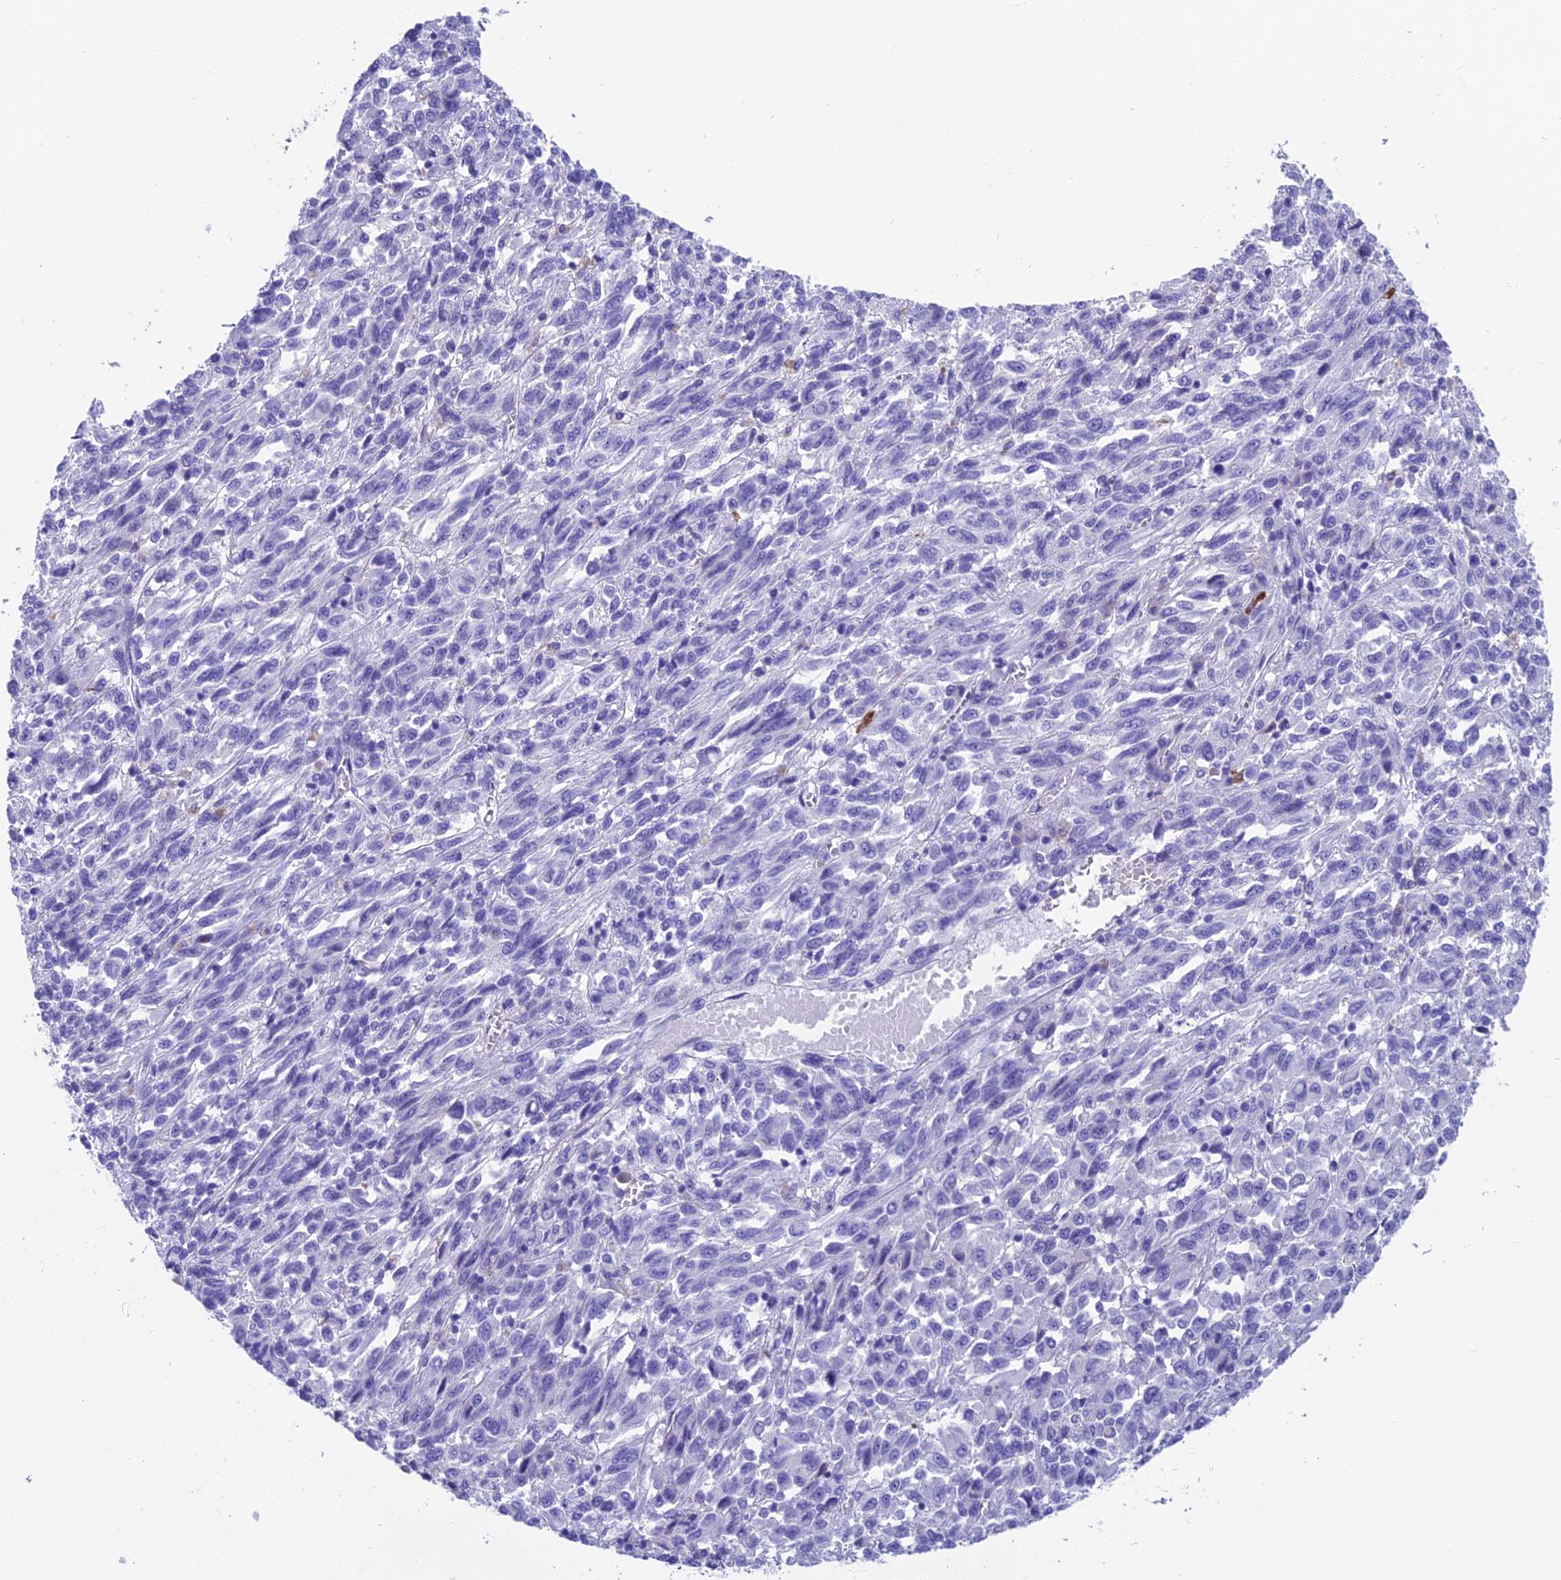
{"staining": {"intensity": "negative", "quantity": "none", "location": "none"}, "tissue": "melanoma", "cell_type": "Tumor cells", "image_type": "cancer", "snomed": [{"axis": "morphology", "description": "Malignant melanoma, Metastatic site"}, {"axis": "topography", "description": "Lung"}], "caption": "An IHC micrograph of malignant melanoma (metastatic site) is shown. There is no staining in tumor cells of malignant melanoma (metastatic site).", "gene": "GNG11", "patient": {"sex": "male", "age": 64}}